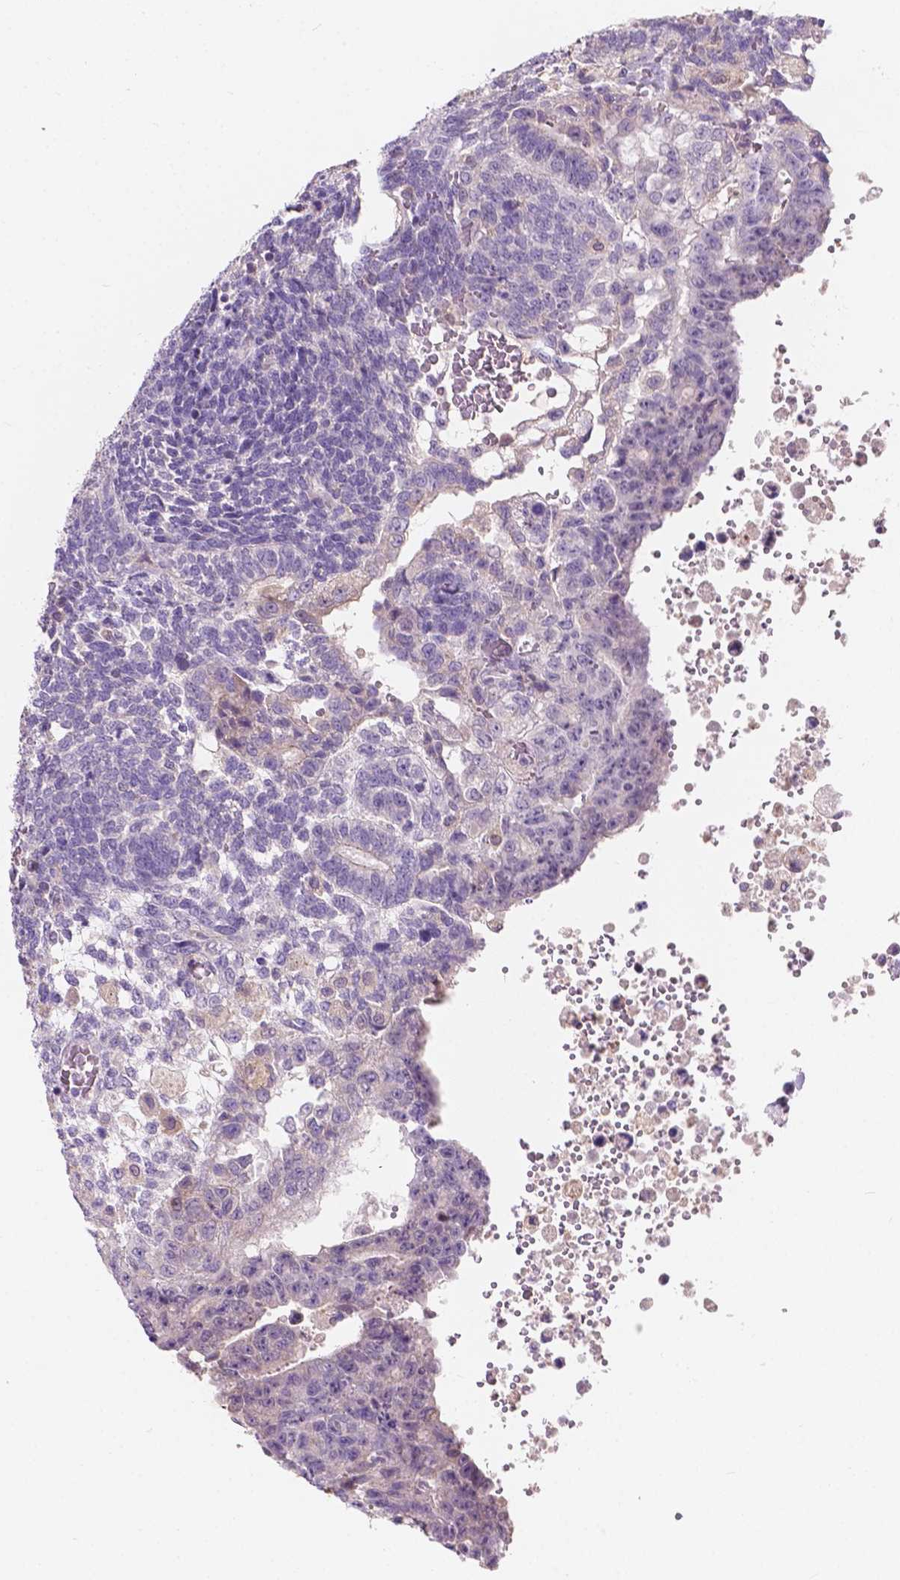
{"staining": {"intensity": "negative", "quantity": "none", "location": "none"}, "tissue": "testis cancer", "cell_type": "Tumor cells", "image_type": "cancer", "snomed": [{"axis": "morphology", "description": "Carcinoma, Embryonal, NOS"}, {"axis": "topography", "description": "Testis"}], "caption": "A histopathology image of testis cancer (embryonal carcinoma) stained for a protein reveals no brown staining in tumor cells.", "gene": "IREB2", "patient": {"sex": "male", "age": 24}}